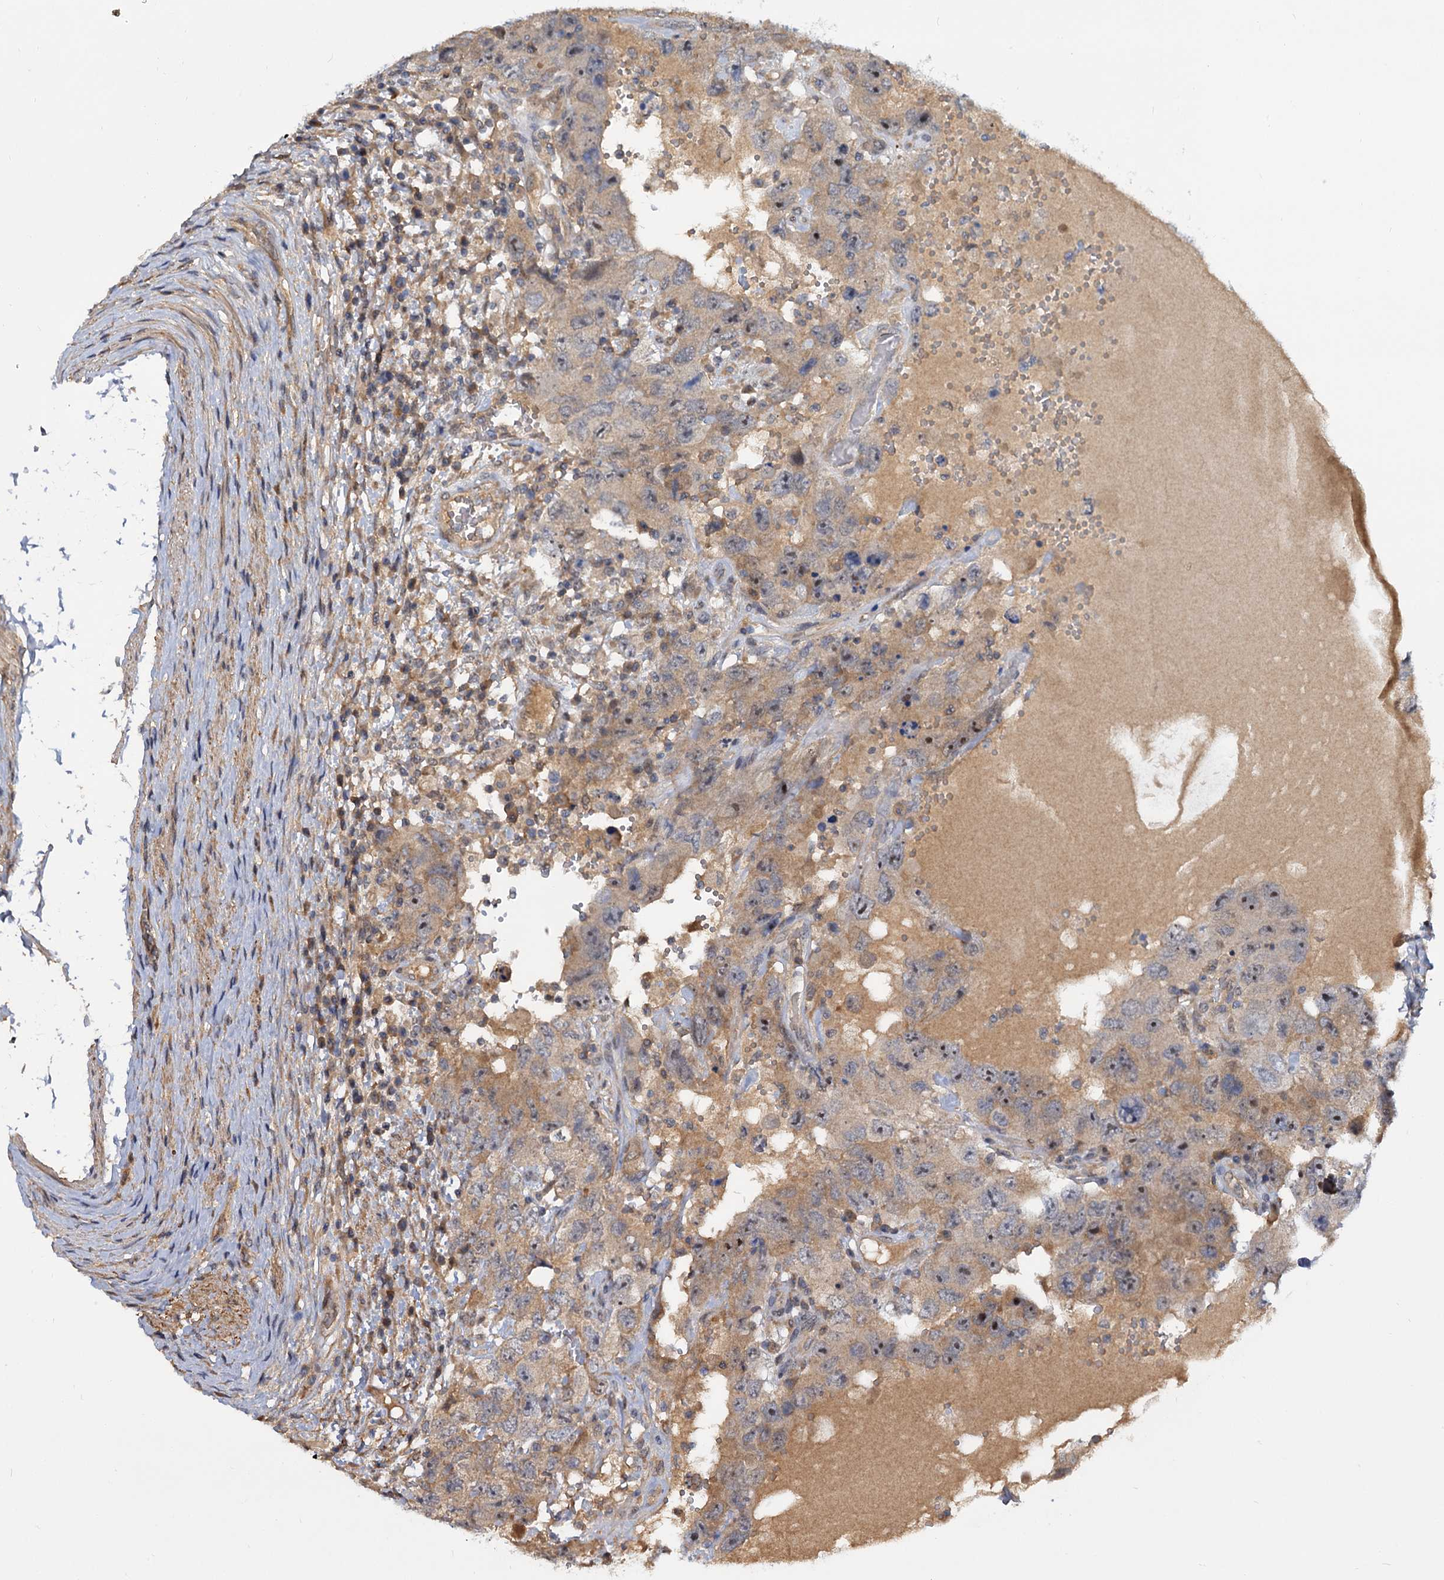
{"staining": {"intensity": "moderate", "quantity": "<25%", "location": "nuclear"}, "tissue": "testis cancer", "cell_type": "Tumor cells", "image_type": "cancer", "snomed": [{"axis": "morphology", "description": "Carcinoma, Embryonal, NOS"}, {"axis": "topography", "description": "Testis"}], "caption": "Testis cancer tissue shows moderate nuclear expression in approximately <25% of tumor cells, visualized by immunohistochemistry. (Stains: DAB (3,3'-diaminobenzidine) in brown, nuclei in blue, Microscopy: brightfield microscopy at high magnification).", "gene": "SNX15", "patient": {"sex": "male", "age": 26}}